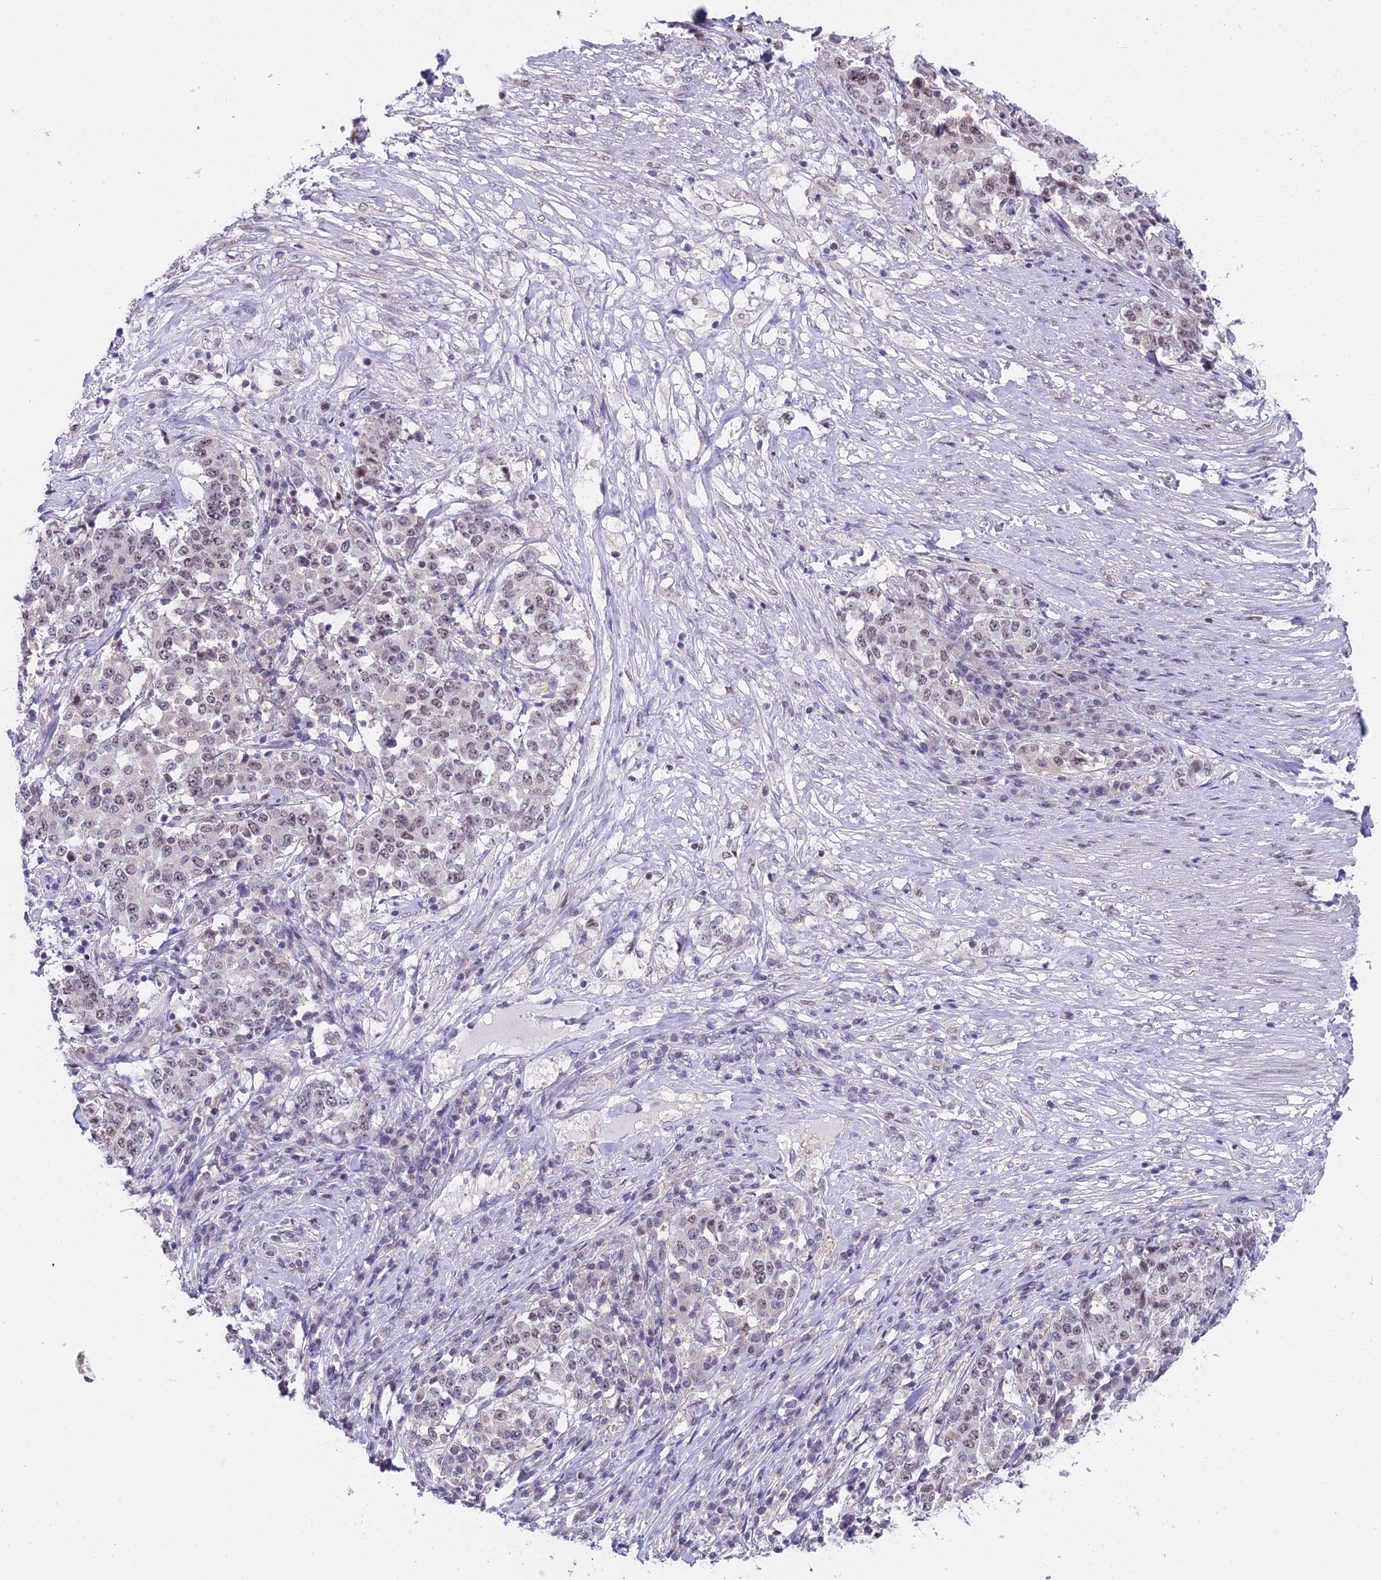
{"staining": {"intensity": "weak", "quantity": "<25%", "location": "nuclear"}, "tissue": "stomach cancer", "cell_type": "Tumor cells", "image_type": "cancer", "snomed": [{"axis": "morphology", "description": "Adenocarcinoma, NOS"}, {"axis": "topography", "description": "Stomach"}], "caption": "This is an immunohistochemistry (IHC) micrograph of stomach cancer. There is no positivity in tumor cells.", "gene": "MAT2A", "patient": {"sex": "male", "age": 59}}